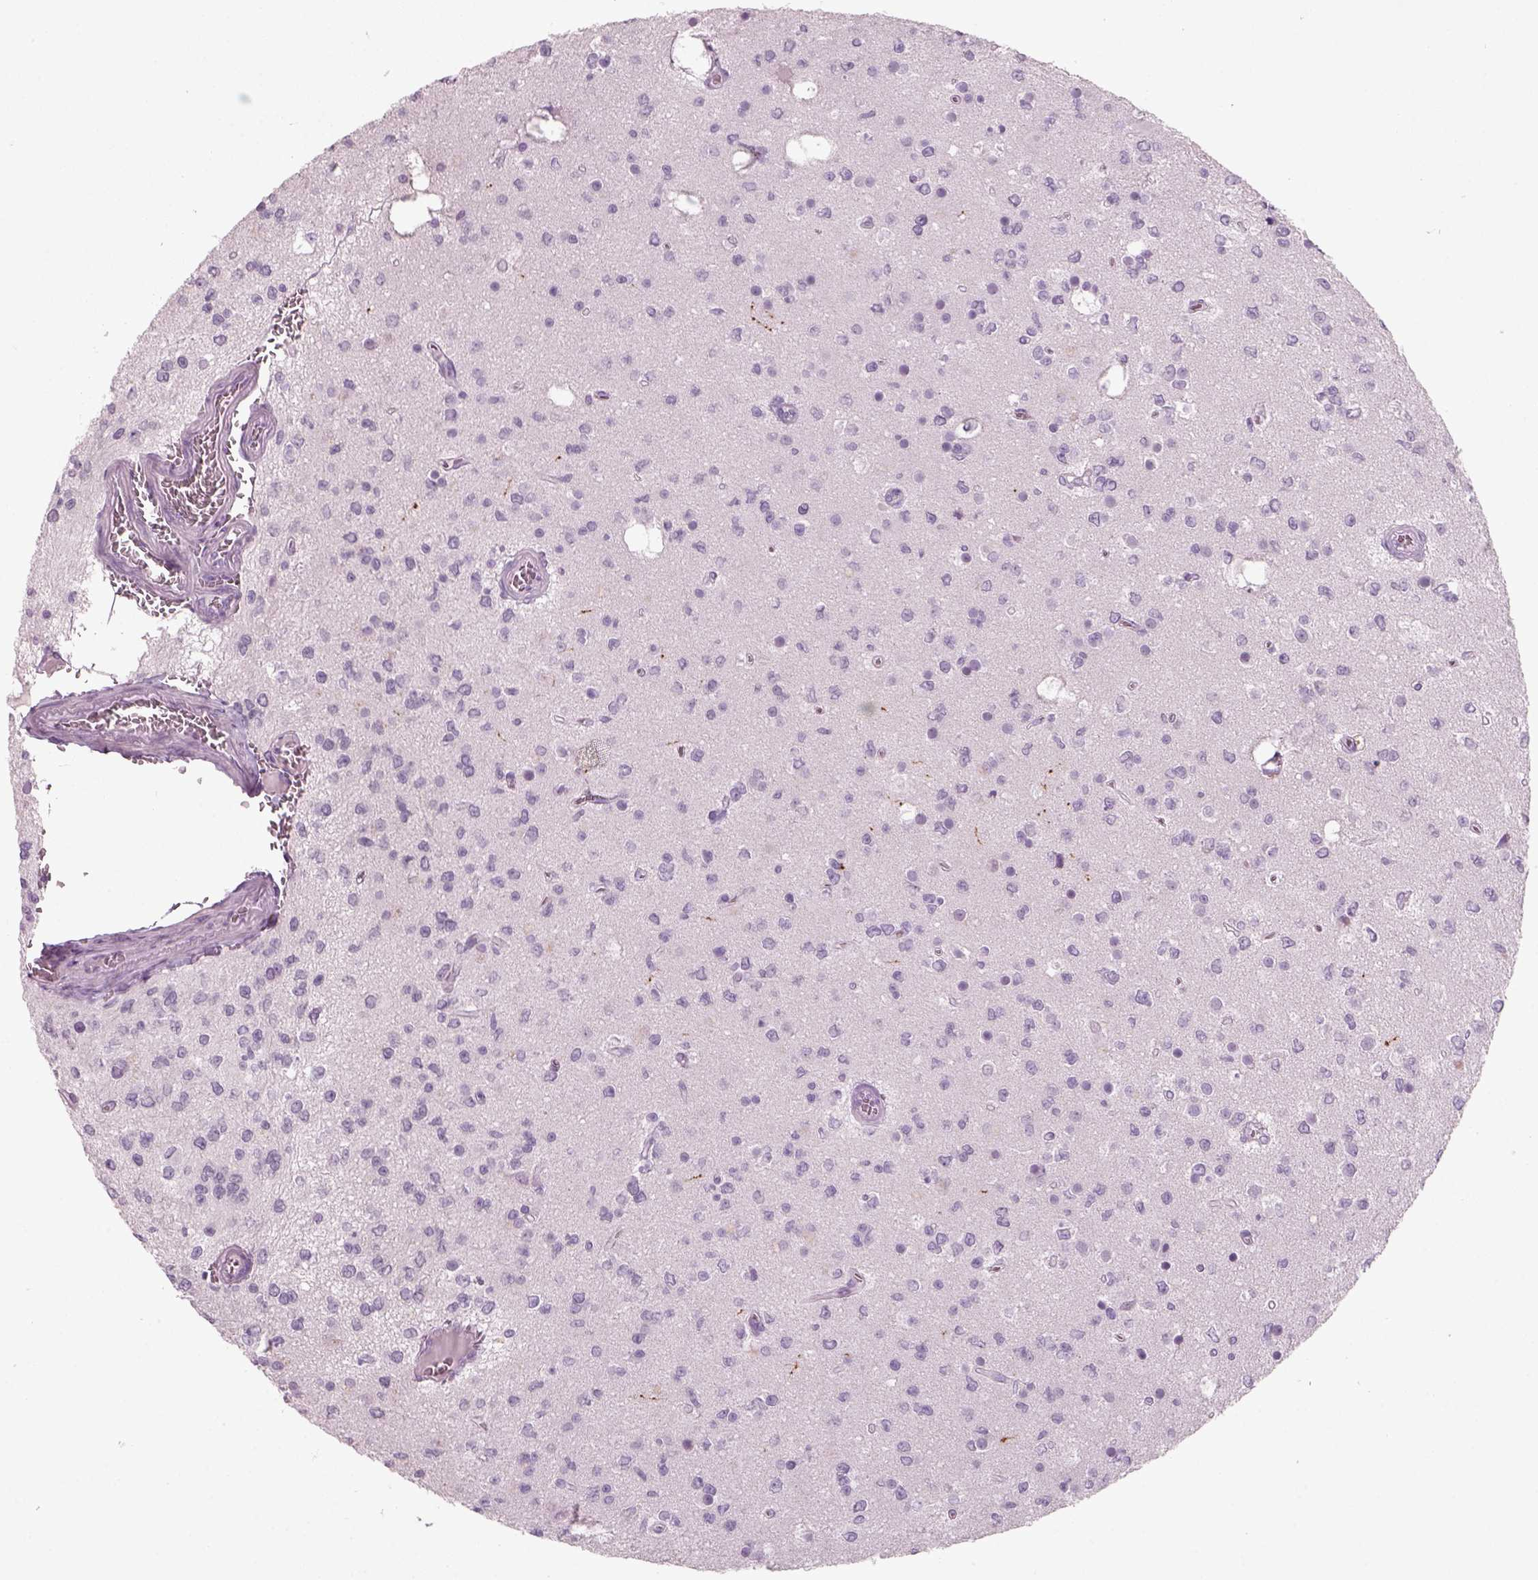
{"staining": {"intensity": "negative", "quantity": "none", "location": "none"}, "tissue": "glioma", "cell_type": "Tumor cells", "image_type": "cancer", "snomed": [{"axis": "morphology", "description": "Glioma, malignant, Low grade"}, {"axis": "topography", "description": "Brain"}], "caption": "Immunohistochemistry (IHC) of human glioma exhibits no staining in tumor cells. (DAB (3,3'-diaminobenzidine) IHC visualized using brightfield microscopy, high magnification).", "gene": "SLC6A2", "patient": {"sex": "female", "age": 45}}